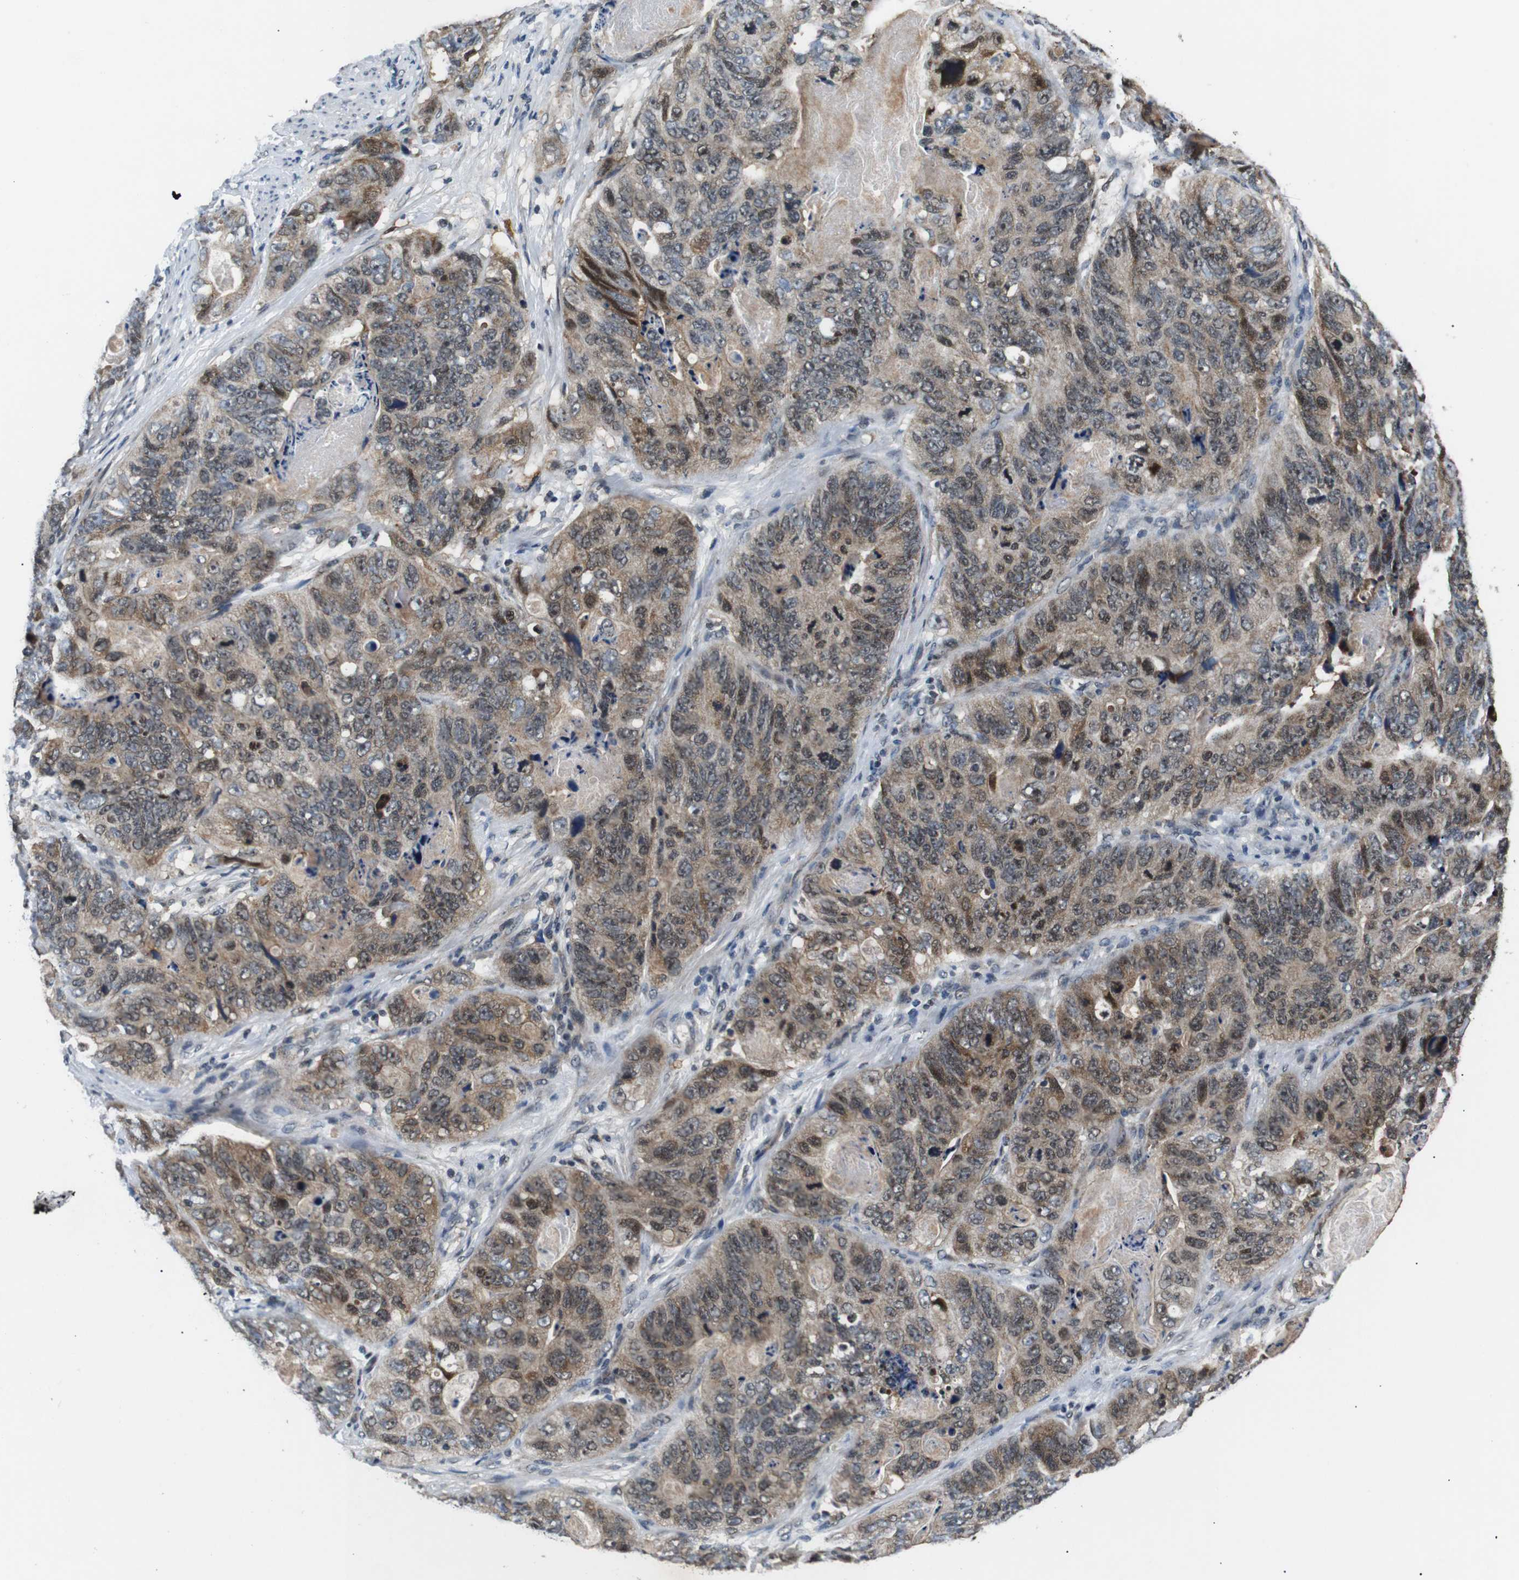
{"staining": {"intensity": "moderate", "quantity": "25%-75%", "location": "cytoplasmic/membranous,nuclear"}, "tissue": "stomach cancer", "cell_type": "Tumor cells", "image_type": "cancer", "snomed": [{"axis": "morphology", "description": "Adenocarcinoma, NOS"}, {"axis": "topography", "description": "Stomach"}], "caption": "This micrograph reveals adenocarcinoma (stomach) stained with IHC to label a protein in brown. The cytoplasmic/membranous and nuclear of tumor cells show moderate positivity for the protein. Nuclei are counter-stained blue.", "gene": "SKP1", "patient": {"sex": "female", "age": 89}}